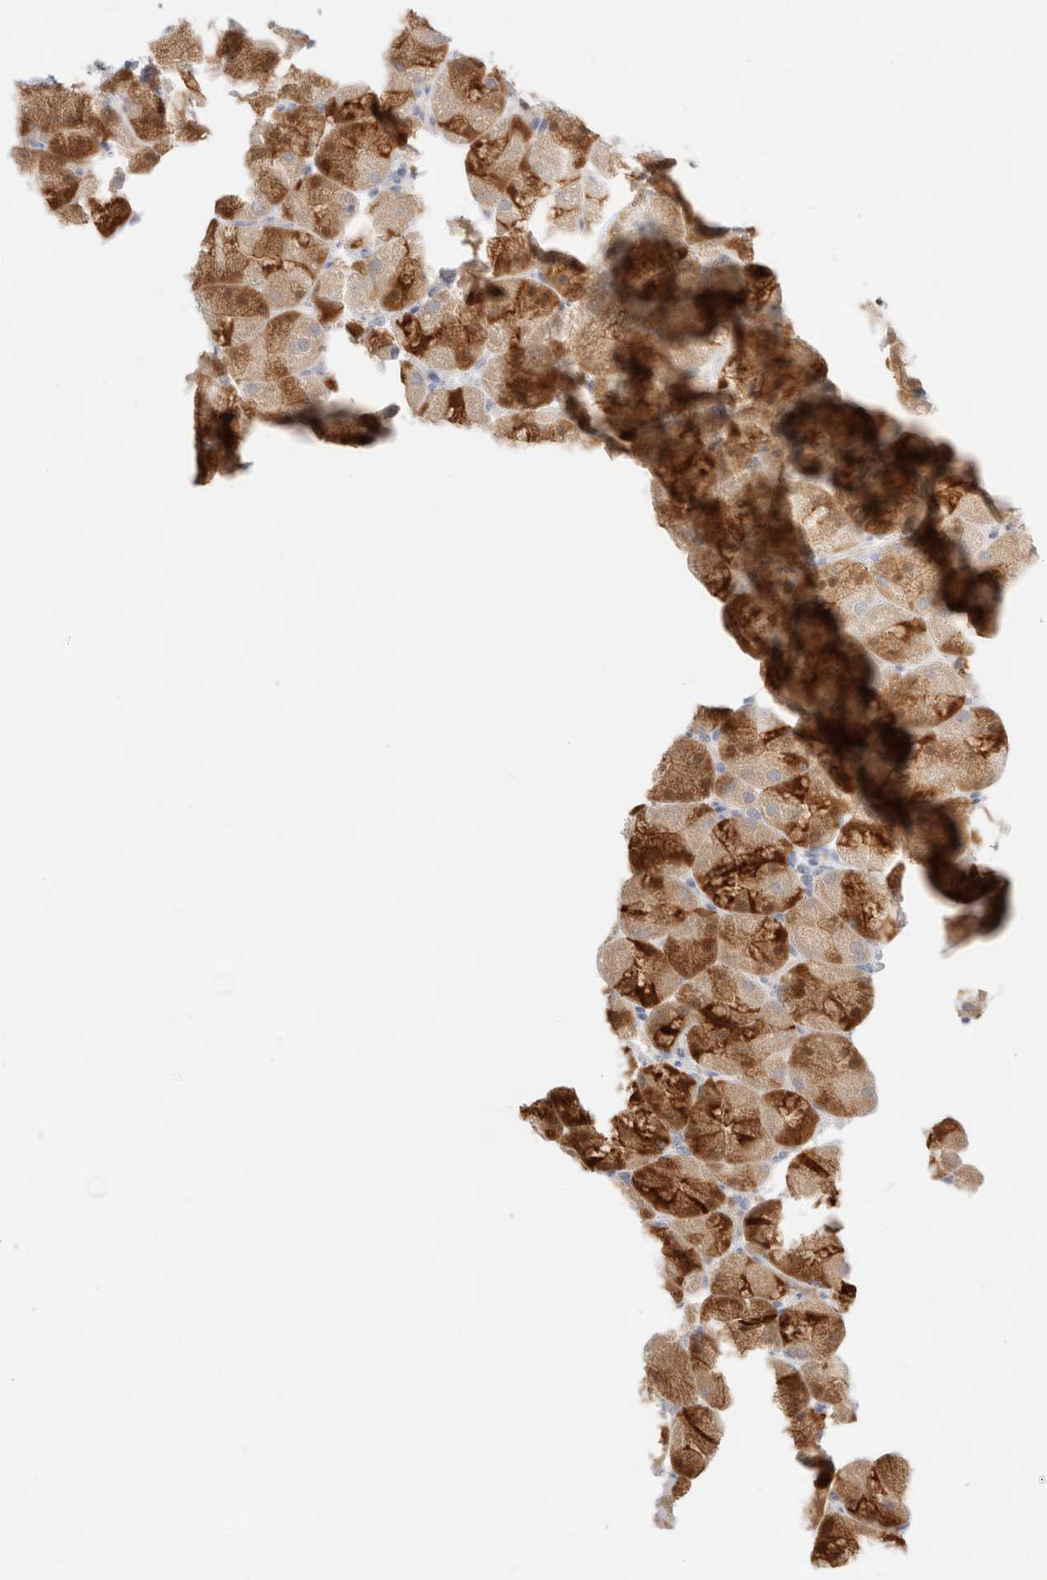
{"staining": {"intensity": "moderate", "quantity": ">75%", "location": "cytoplasmic/membranous"}, "tissue": "stomach", "cell_type": "Glandular cells", "image_type": "normal", "snomed": [{"axis": "morphology", "description": "Normal tissue, NOS"}, {"axis": "topography", "description": "Stomach, upper"}, {"axis": "topography", "description": "Stomach"}], "caption": "Immunohistochemical staining of benign stomach exhibits medium levels of moderate cytoplasmic/membranous positivity in about >75% of glandular cells.", "gene": "EFCAB13", "patient": {"sex": "male", "age": 48}}